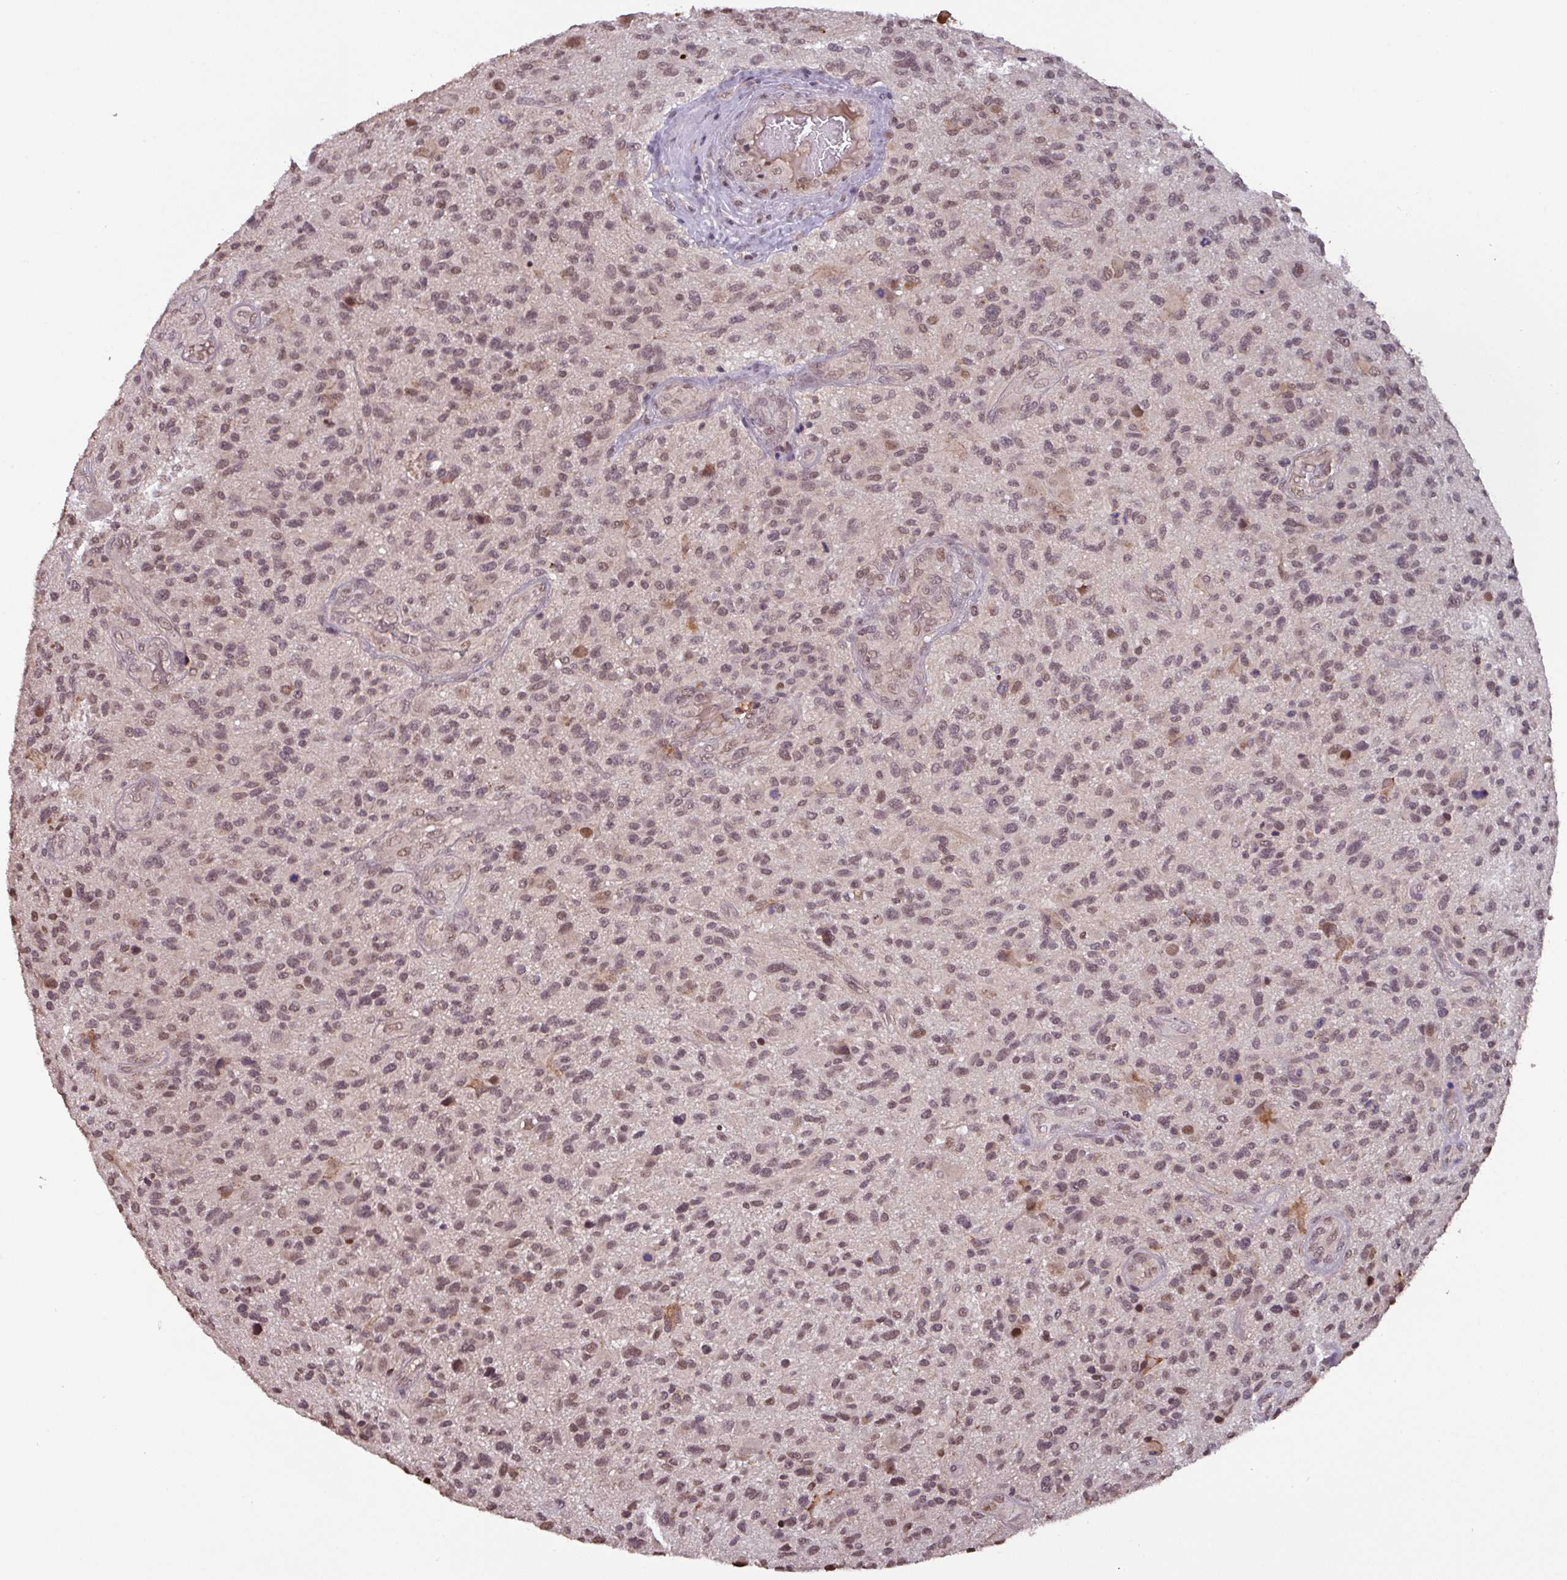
{"staining": {"intensity": "moderate", "quantity": "<25%", "location": "nuclear"}, "tissue": "glioma", "cell_type": "Tumor cells", "image_type": "cancer", "snomed": [{"axis": "morphology", "description": "Glioma, malignant, High grade"}, {"axis": "topography", "description": "Brain"}], "caption": "Protein staining shows moderate nuclear expression in approximately <25% of tumor cells in malignant glioma (high-grade).", "gene": "NOB1", "patient": {"sex": "male", "age": 47}}